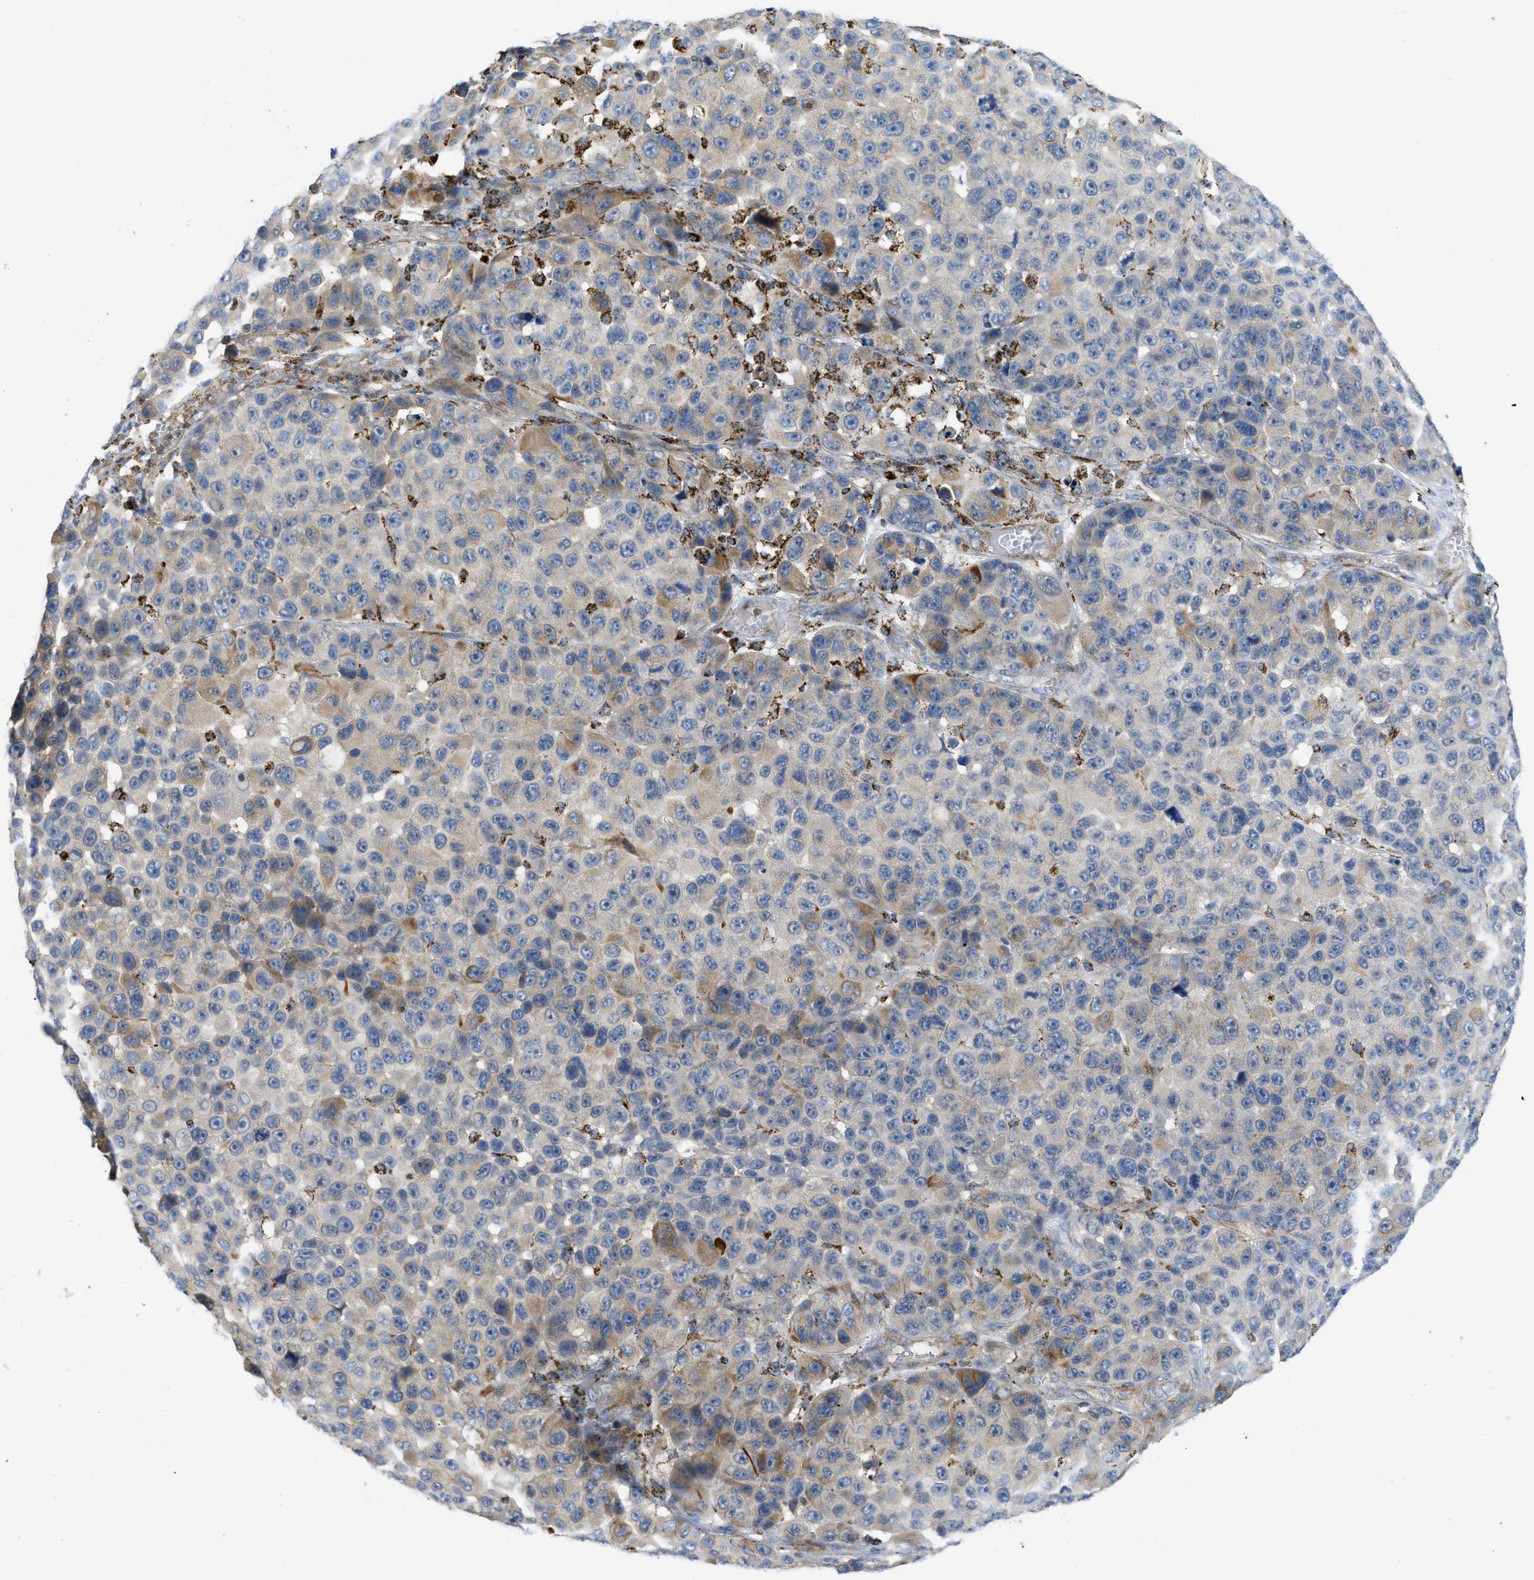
{"staining": {"intensity": "moderate", "quantity": "<25%", "location": "cytoplasmic/membranous"}, "tissue": "melanoma", "cell_type": "Tumor cells", "image_type": "cancer", "snomed": [{"axis": "morphology", "description": "Malignant melanoma, NOS"}, {"axis": "topography", "description": "Skin"}], "caption": "Immunohistochemical staining of malignant melanoma exhibits low levels of moderate cytoplasmic/membranous expression in about <25% of tumor cells.", "gene": "SQOR", "patient": {"sex": "male", "age": 53}}